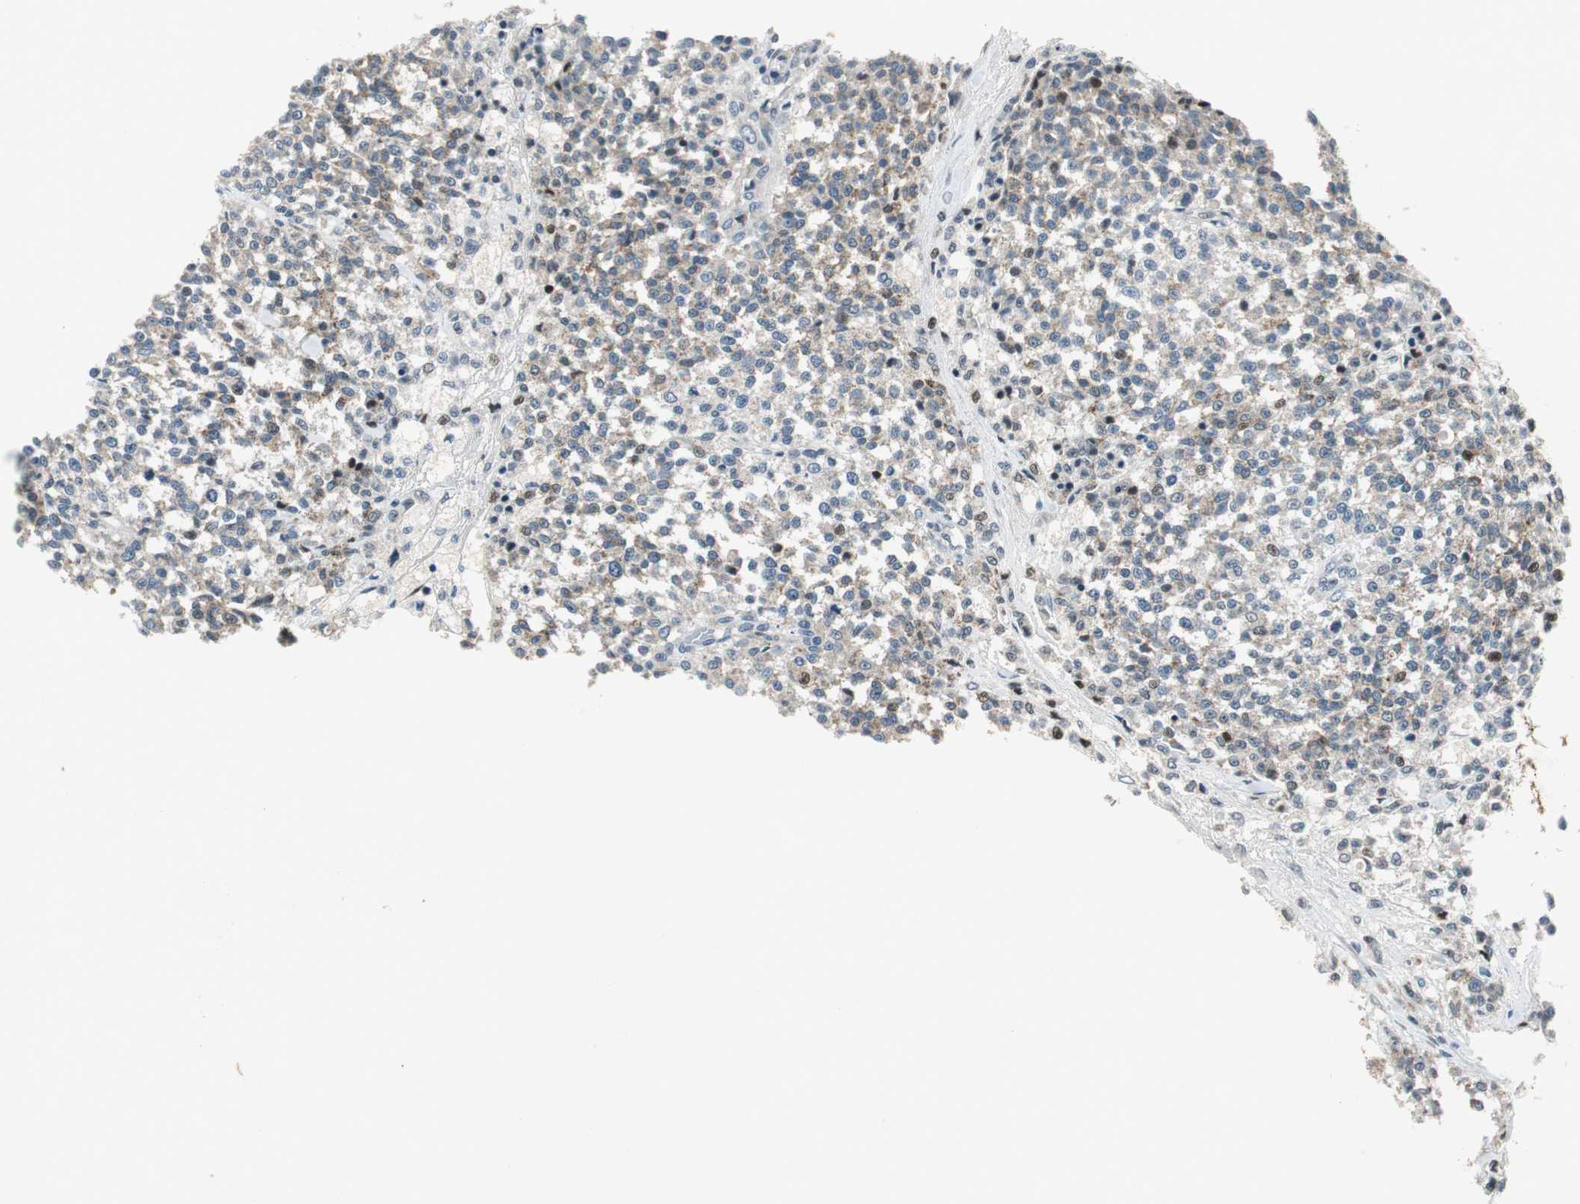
{"staining": {"intensity": "weak", "quantity": "25%-75%", "location": "cytoplasmic/membranous"}, "tissue": "testis cancer", "cell_type": "Tumor cells", "image_type": "cancer", "snomed": [{"axis": "morphology", "description": "Seminoma, NOS"}, {"axis": "topography", "description": "Testis"}], "caption": "A high-resolution micrograph shows IHC staining of testis seminoma, which reveals weak cytoplasmic/membranous expression in about 25%-75% of tumor cells.", "gene": "AJUBA", "patient": {"sex": "male", "age": 59}}